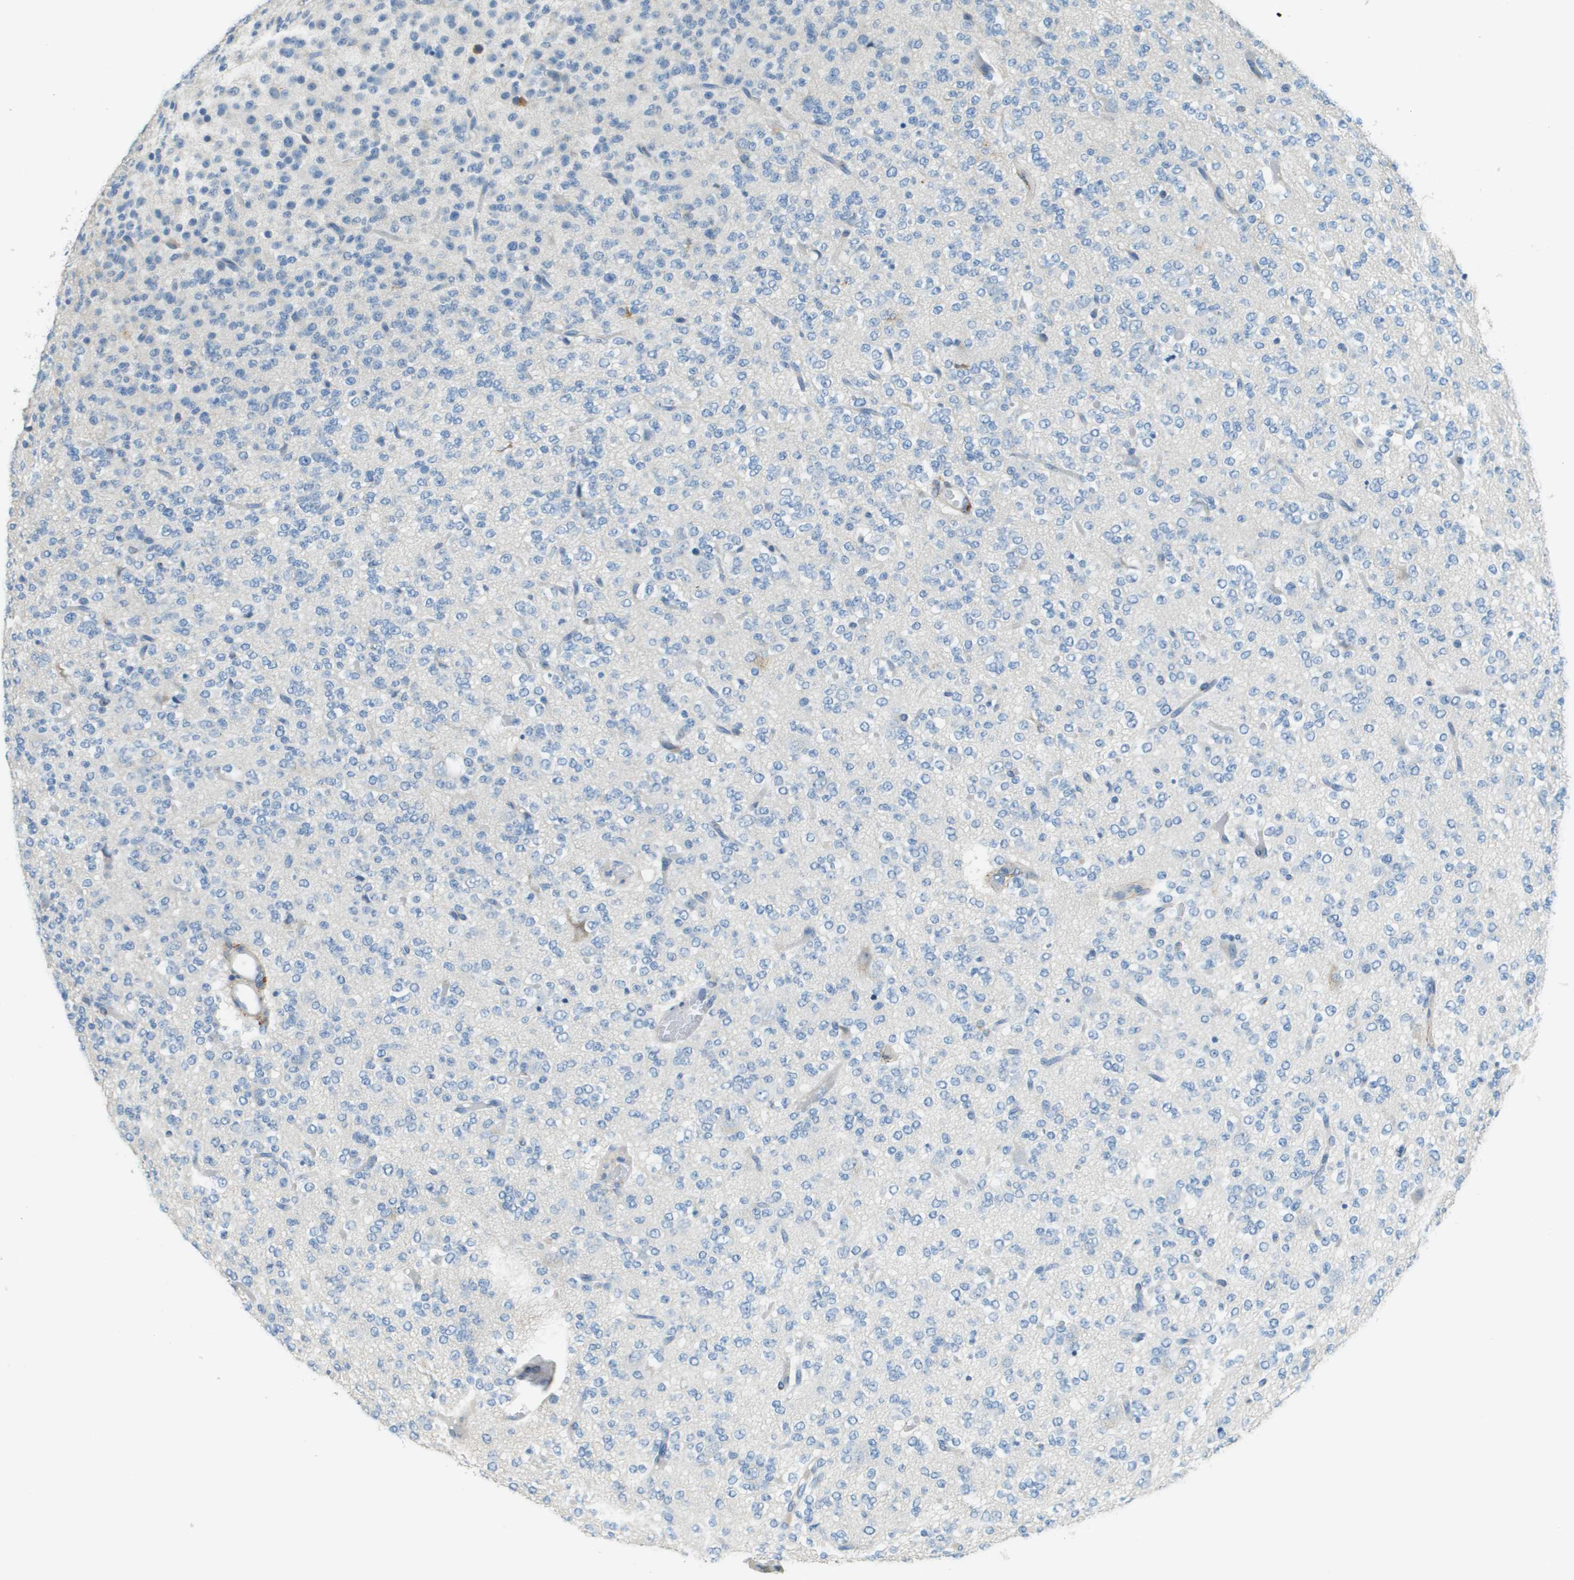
{"staining": {"intensity": "negative", "quantity": "none", "location": "none"}, "tissue": "glioma", "cell_type": "Tumor cells", "image_type": "cancer", "snomed": [{"axis": "morphology", "description": "Glioma, malignant, Low grade"}, {"axis": "topography", "description": "Brain"}], "caption": "DAB (3,3'-diaminobenzidine) immunohistochemical staining of glioma reveals no significant positivity in tumor cells.", "gene": "DCN", "patient": {"sex": "male", "age": 38}}